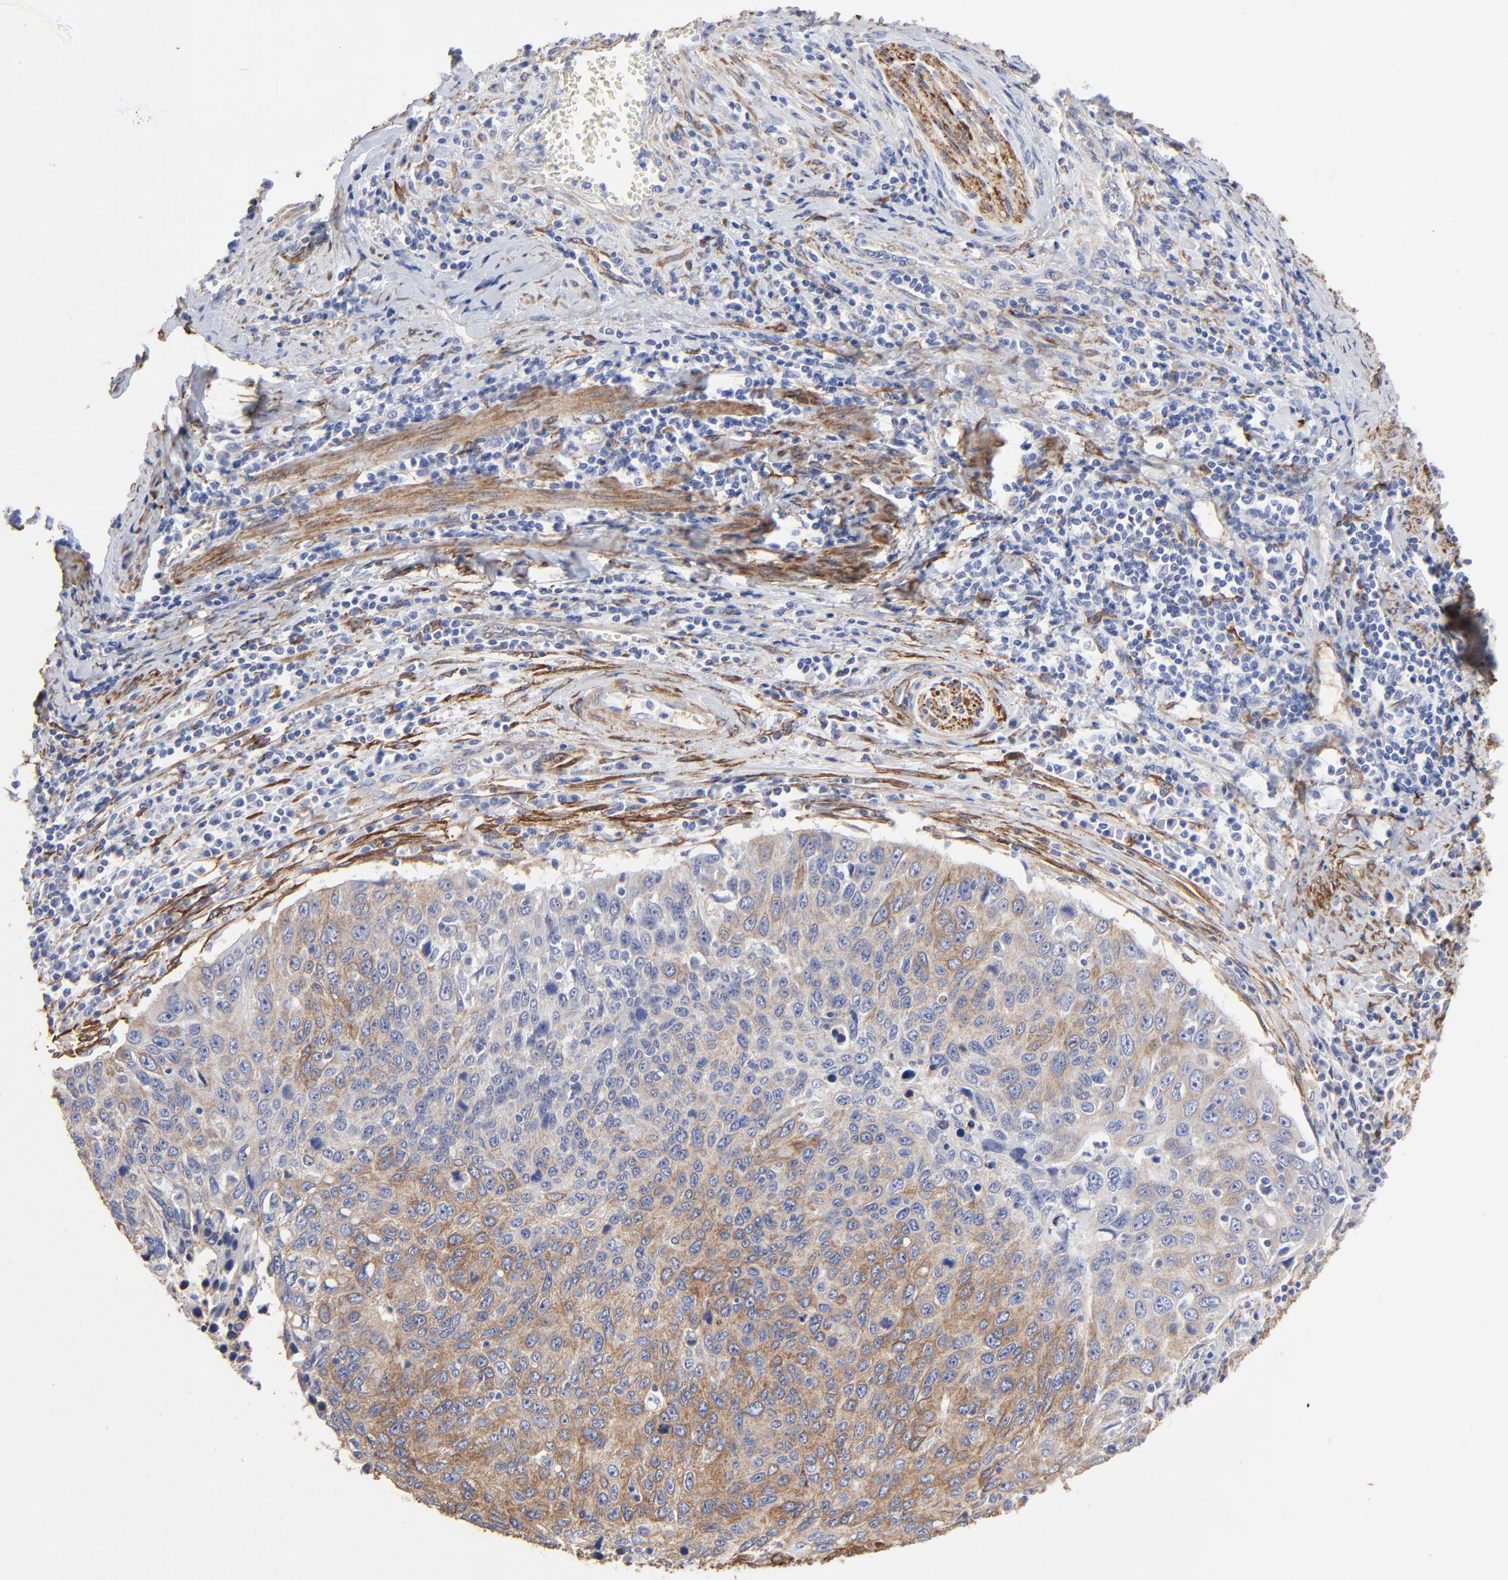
{"staining": {"intensity": "weak", "quantity": "25%-75%", "location": "cytoplasmic/membranous"}, "tissue": "cervical cancer", "cell_type": "Tumor cells", "image_type": "cancer", "snomed": [{"axis": "morphology", "description": "Squamous cell carcinoma, NOS"}, {"axis": "topography", "description": "Cervix"}], "caption": "Tumor cells exhibit low levels of weak cytoplasmic/membranous staining in approximately 25%-75% of cells in squamous cell carcinoma (cervical). Using DAB (3,3'-diaminobenzidine) (brown) and hematoxylin (blue) stains, captured at high magnification using brightfield microscopy.", "gene": "CILP", "patient": {"sex": "female", "age": 53}}